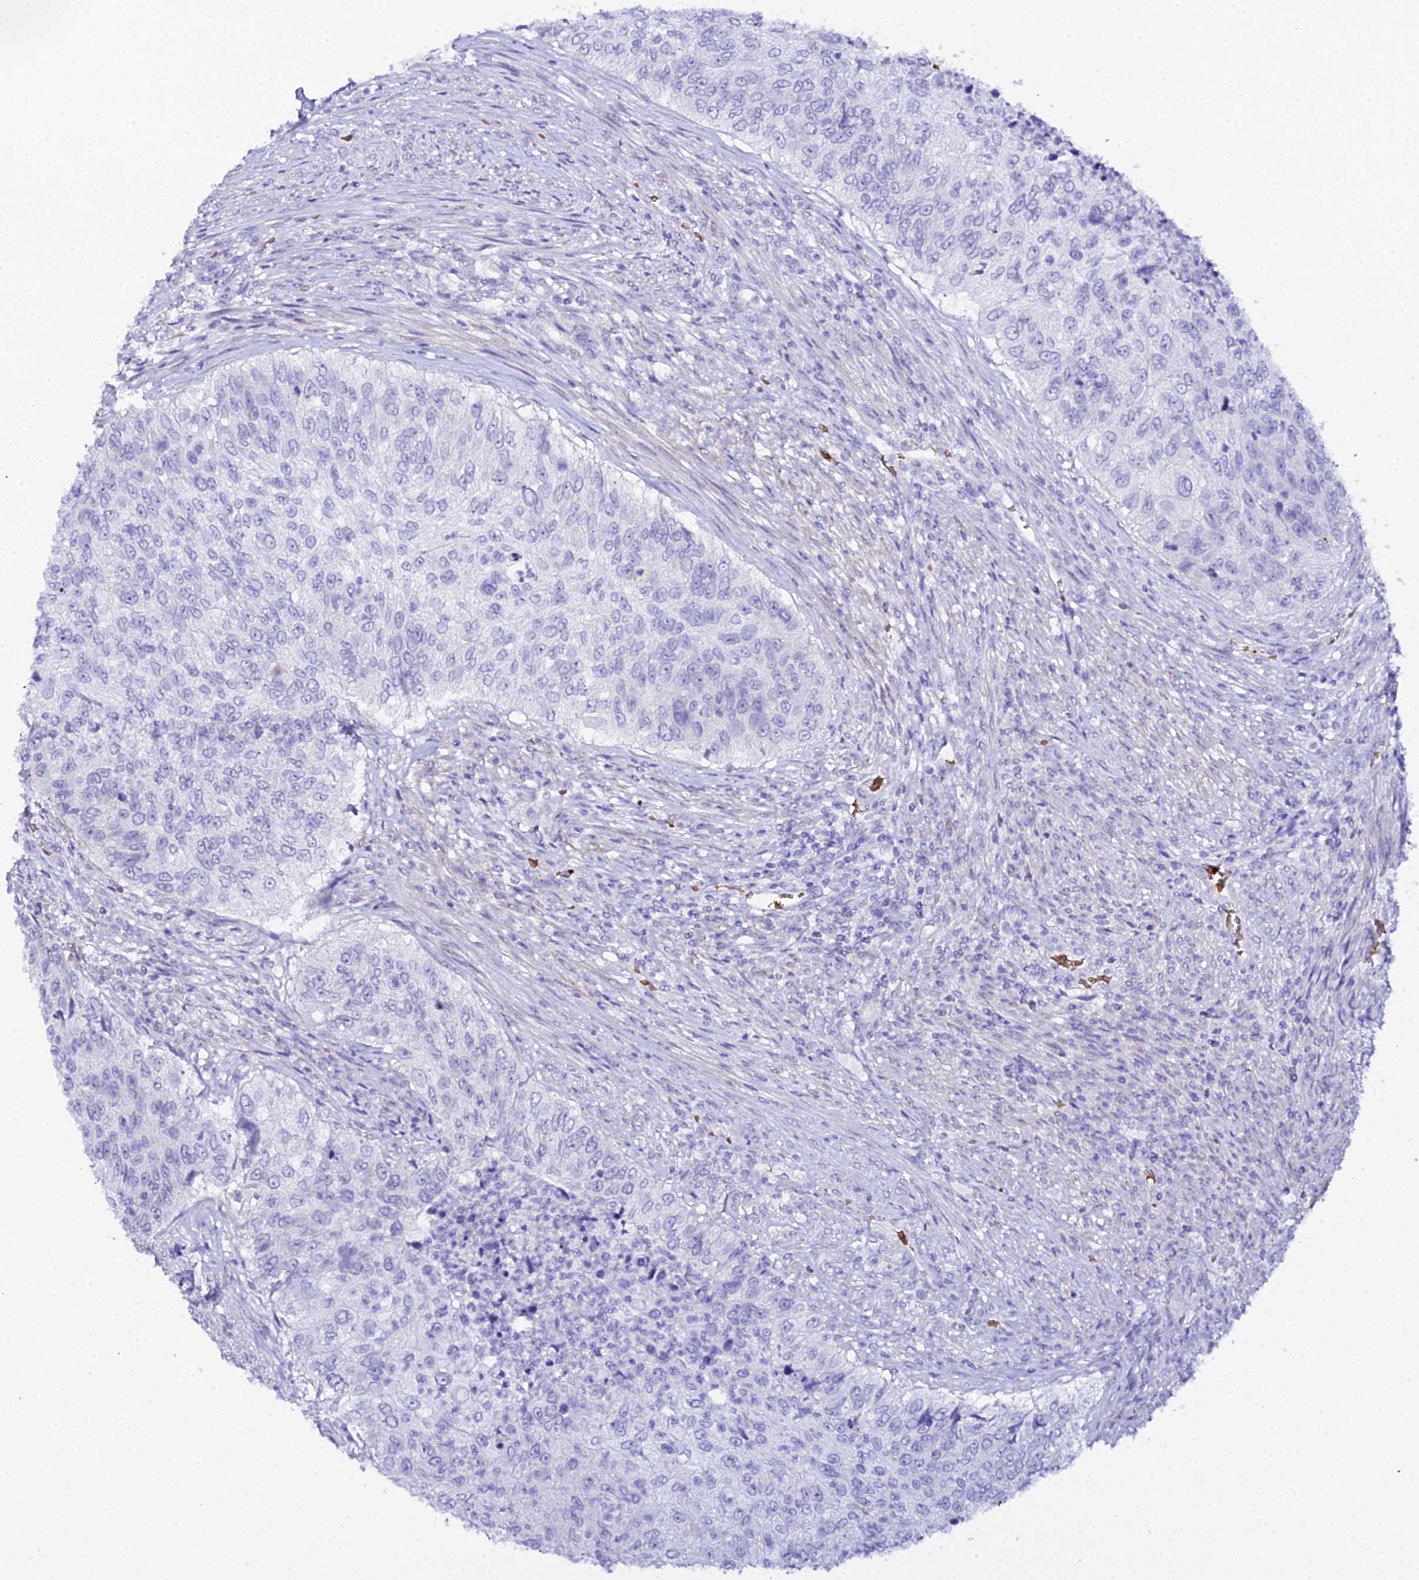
{"staining": {"intensity": "negative", "quantity": "none", "location": "none"}, "tissue": "urothelial cancer", "cell_type": "Tumor cells", "image_type": "cancer", "snomed": [{"axis": "morphology", "description": "Urothelial carcinoma, High grade"}, {"axis": "topography", "description": "Urinary bladder"}], "caption": "Tumor cells are negative for protein expression in human urothelial cancer.", "gene": "CFAP45", "patient": {"sex": "female", "age": 60}}